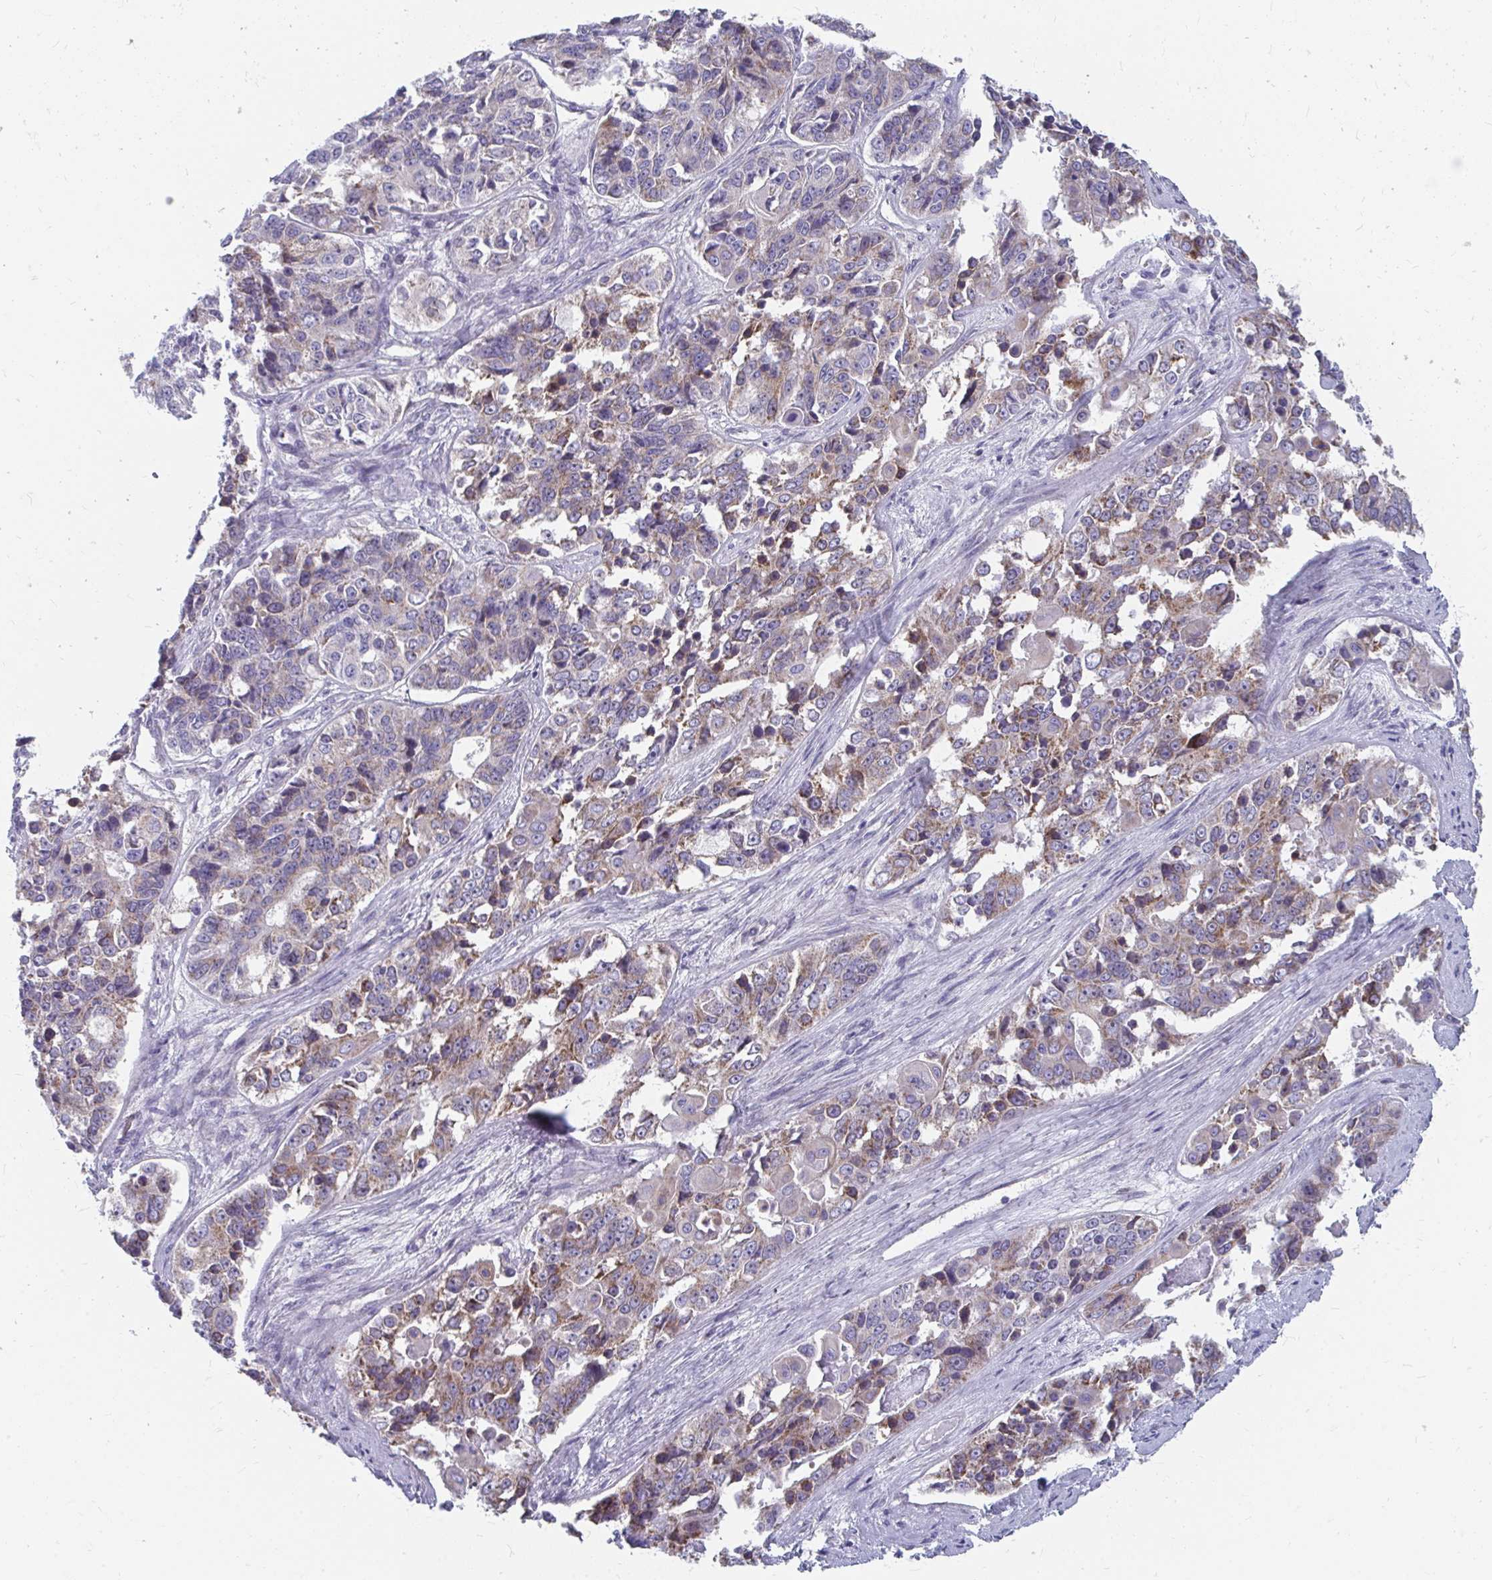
{"staining": {"intensity": "weak", "quantity": "25%-75%", "location": "cytoplasmic/membranous"}, "tissue": "ovarian cancer", "cell_type": "Tumor cells", "image_type": "cancer", "snomed": [{"axis": "morphology", "description": "Carcinoma, endometroid"}, {"axis": "topography", "description": "Ovary"}], "caption": "Human endometroid carcinoma (ovarian) stained for a protein (brown) exhibits weak cytoplasmic/membranous positive staining in about 25%-75% of tumor cells.", "gene": "PABIR3", "patient": {"sex": "female", "age": 51}}